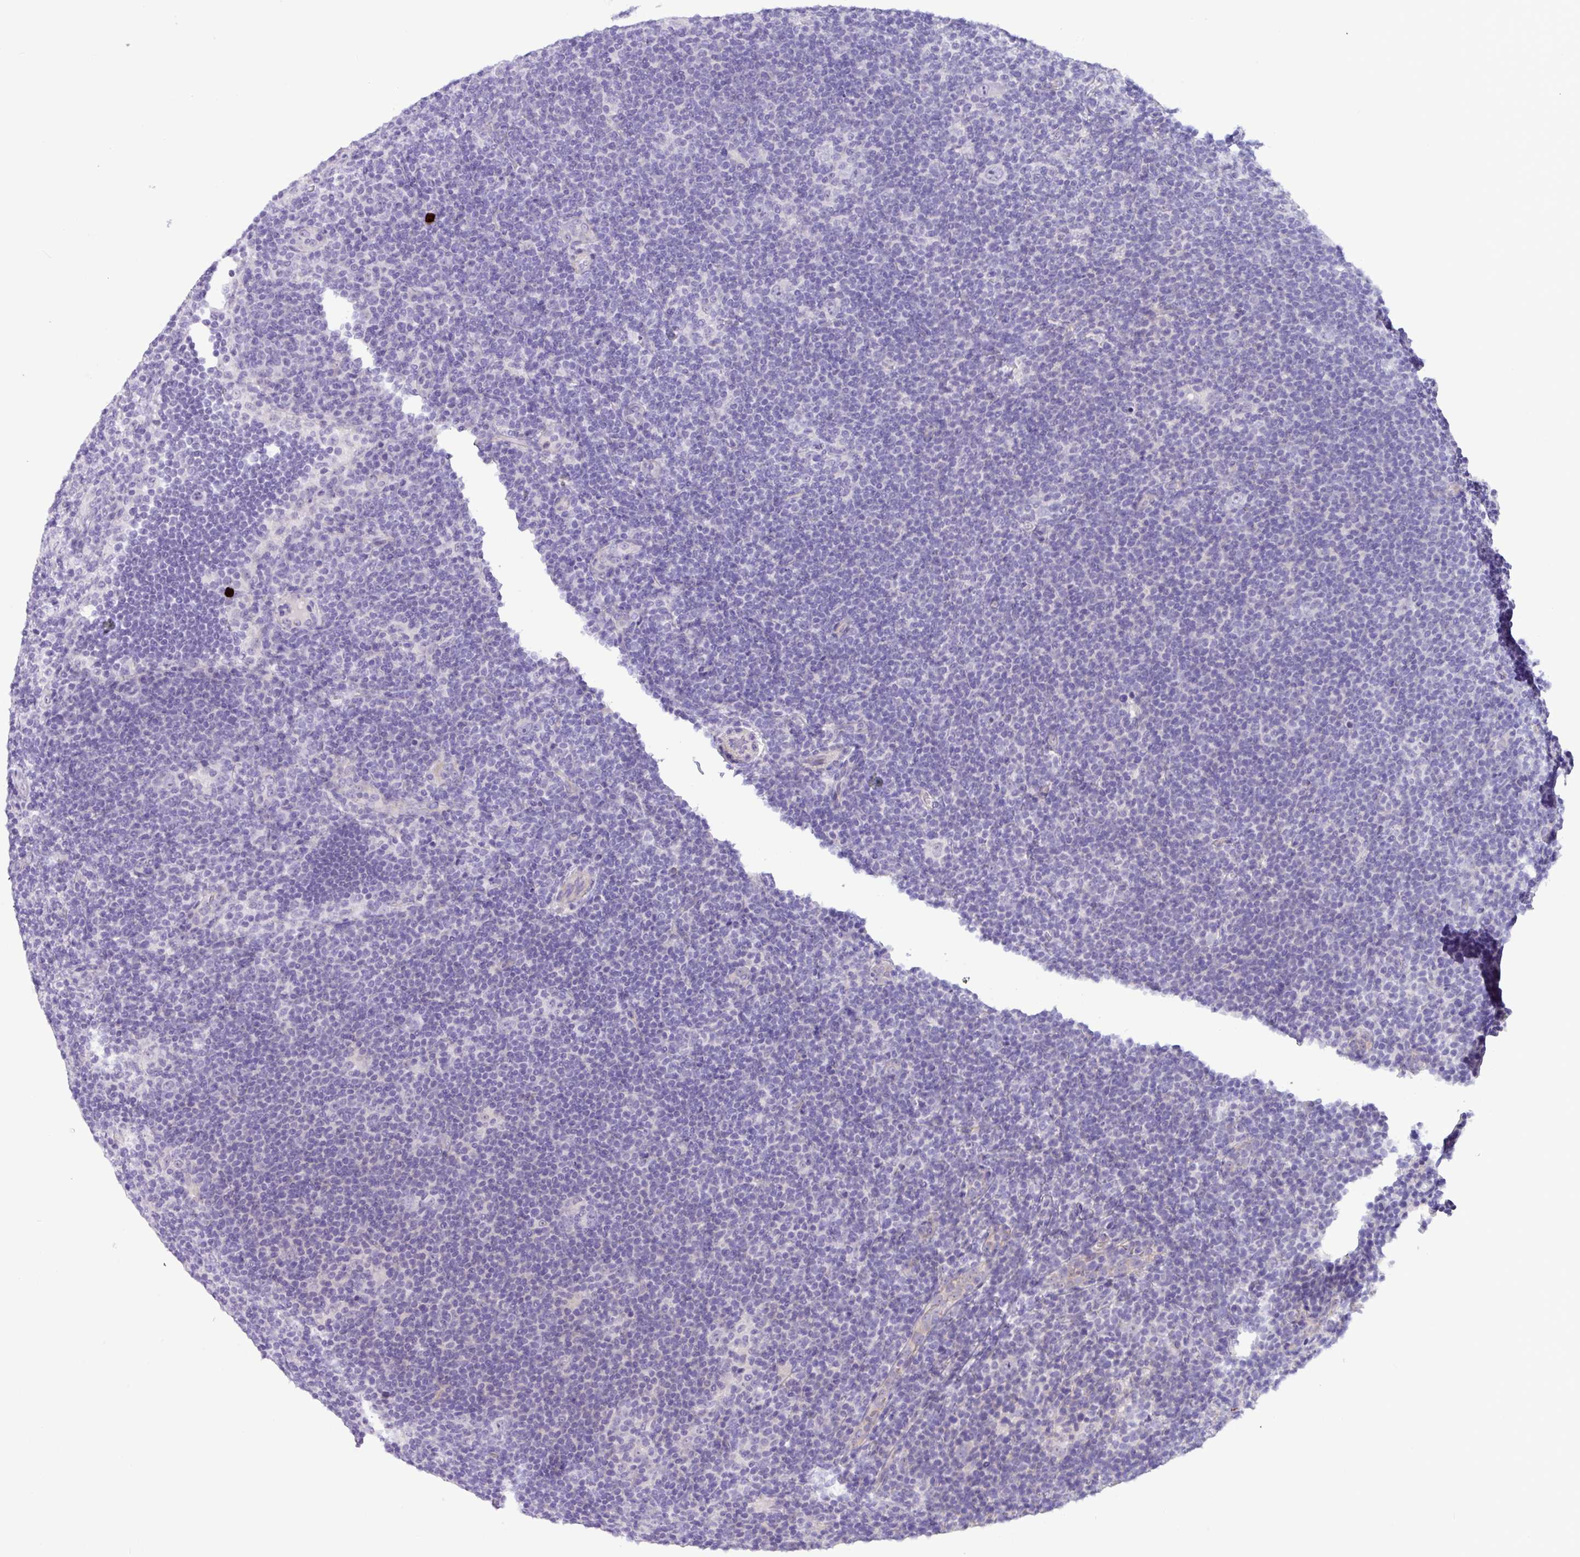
{"staining": {"intensity": "negative", "quantity": "none", "location": "none"}, "tissue": "lymphoma", "cell_type": "Tumor cells", "image_type": "cancer", "snomed": [{"axis": "morphology", "description": "Hodgkin's disease, NOS"}, {"axis": "topography", "description": "Lymph node"}], "caption": "High magnification brightfield microscopy of Hodgkin's disease stained with DAB (brown) and counterstained with hematoxylin (blue): tumor cells show no significant expression.", "gene": "MRM2", "patient": {"sex": "female", "age": 57}}